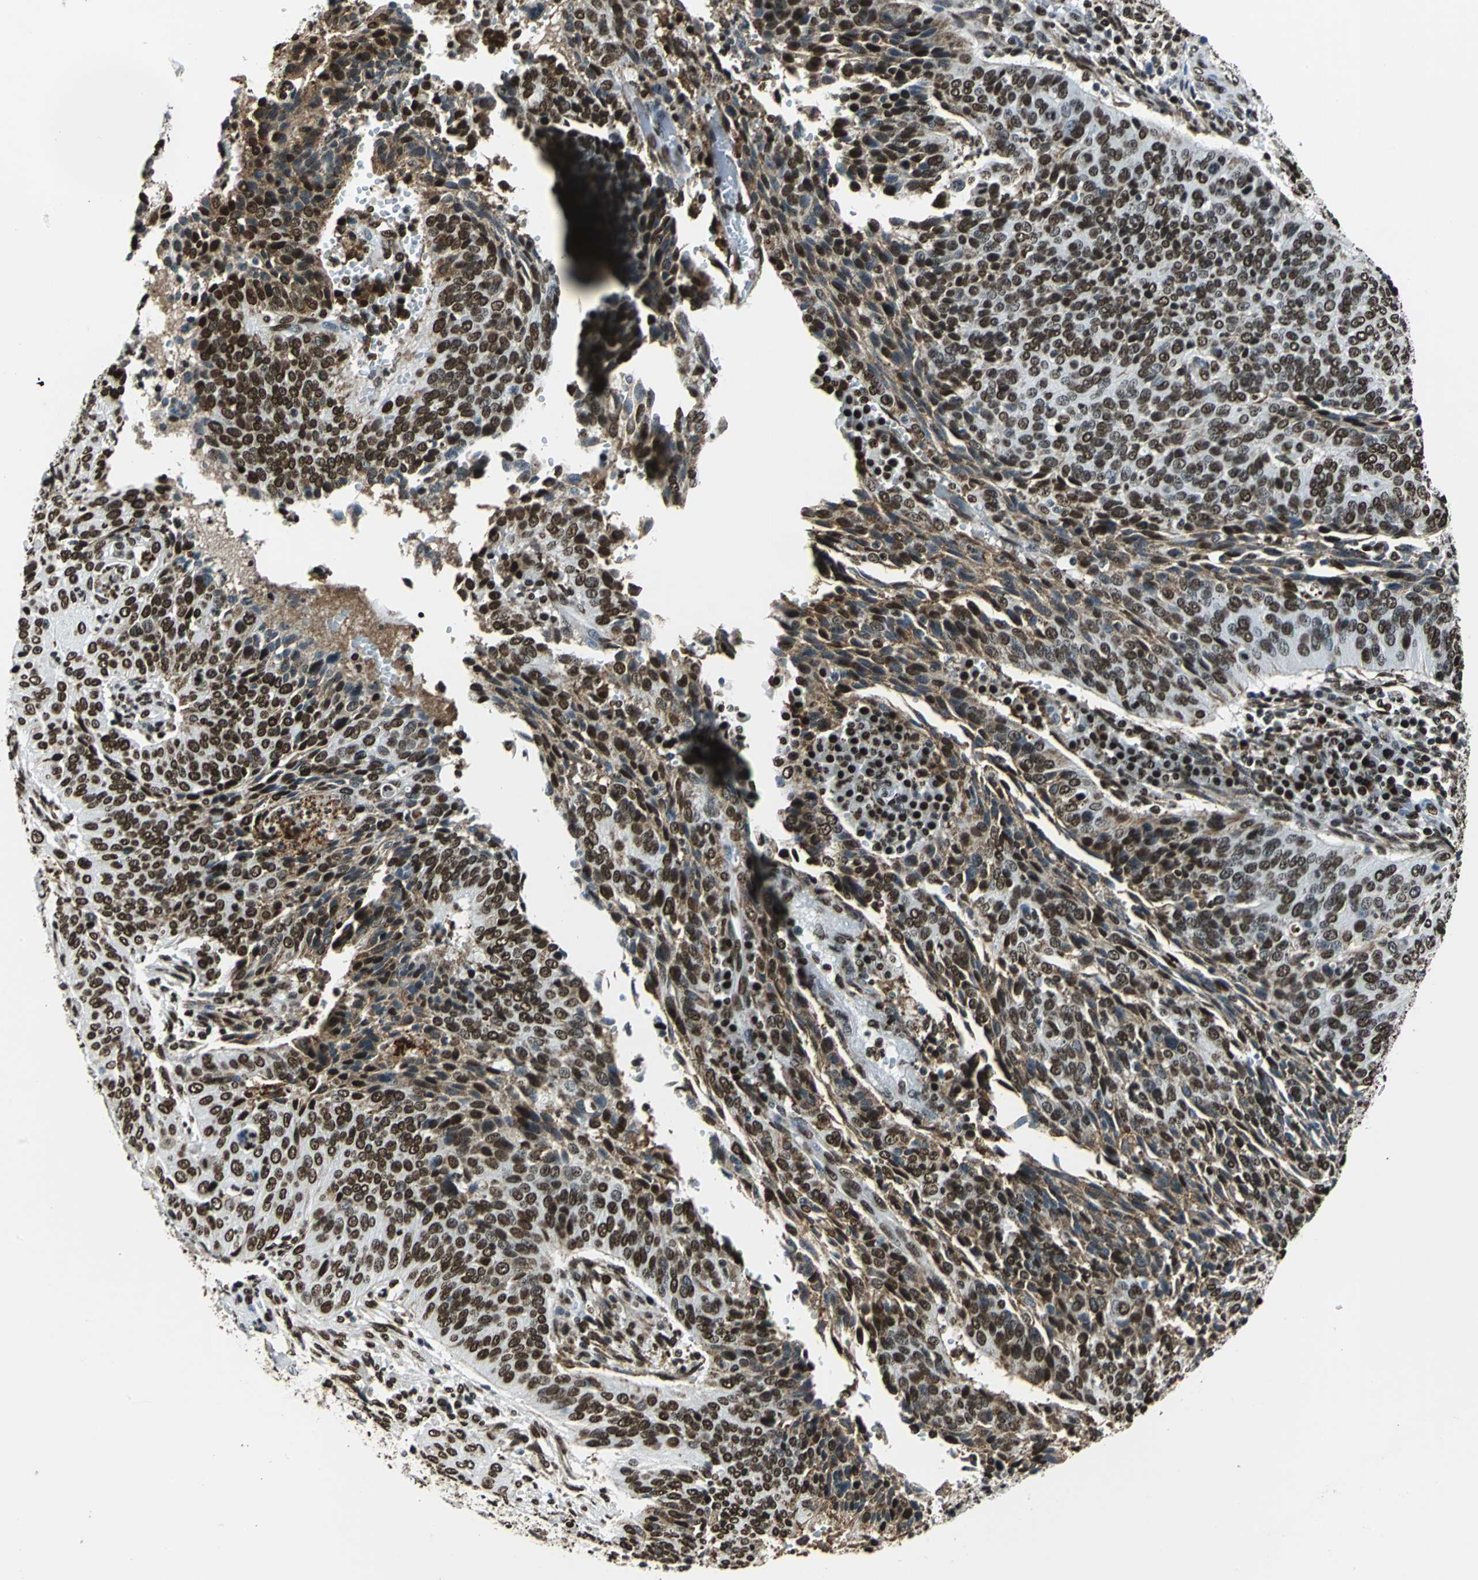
{"staining": {"intensity": "moderate", "quantity": ">75%", "location": "nuclear"}, "tissue": "cervical cancer", "cell_type": "Tumor cells", "image_type": "cancer", "snomed": [{"axis": "morphology", "description": "Squamous cell carcinoma, NOS"}, {"axis": "topography", "description": "Cervix"}], "caption": "DAB (3,3'-diaminobenzidine) immunohistochemical staining of human squamous cell carcinoma (cervical) exhibits moderate nuclear protein staining in about >75% of tumor cells.", "gene": "APEX1", "patient": {"sex": "female", "age": 39}}